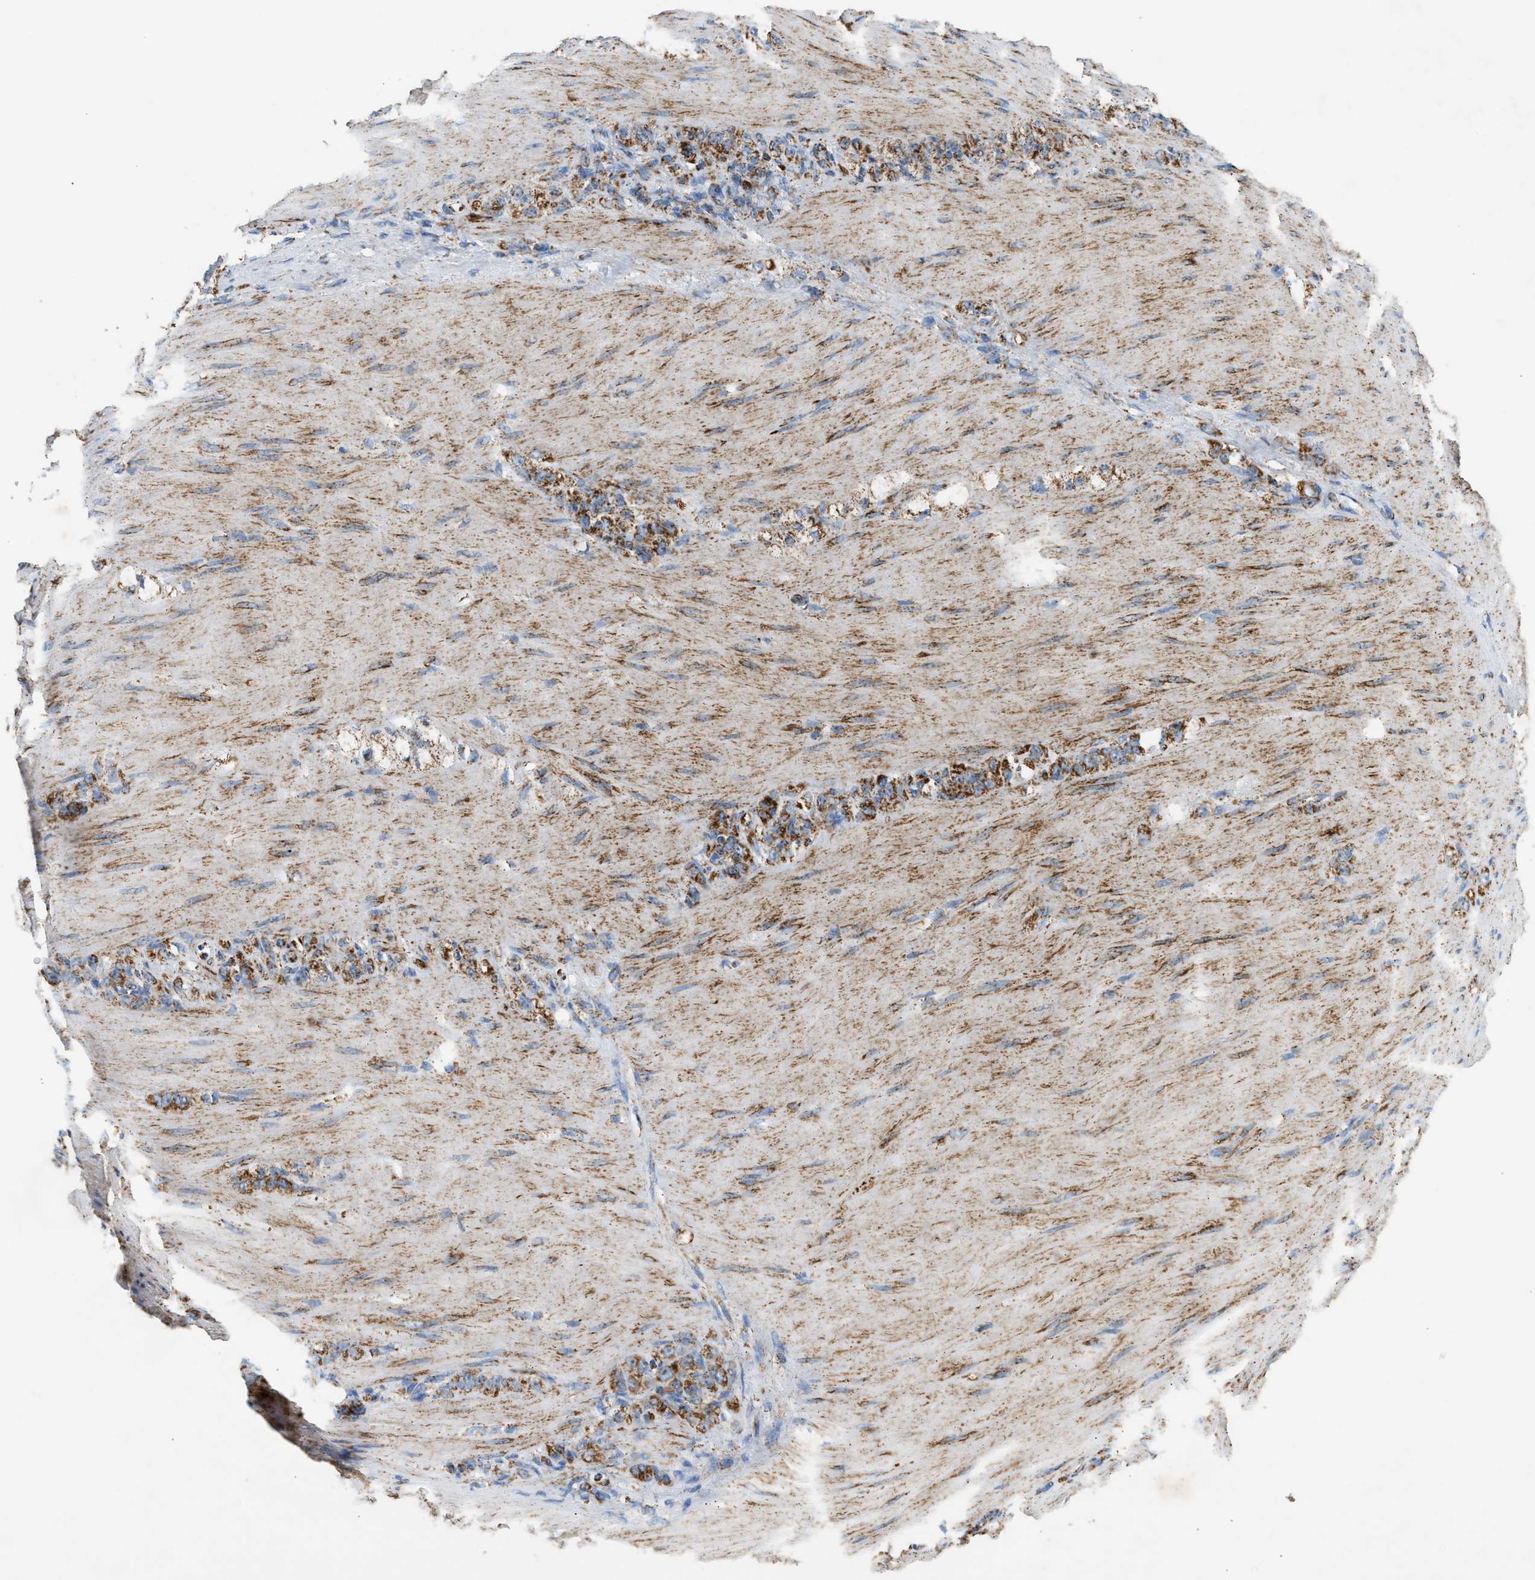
{"staining": {"intensity": "moderate", "quantity": ">75%", "location": "cytoplasmic/membranous"}, "tissue": "stomach cancer", "cell_type": "Tumor cells", "image_type": "cancer", "snomed": [{"axis": "morphology", "description": "Normal tissue, NOS"}, {"axis": "morphology", "description": "Adenocarcinoma, NOS"}, {"axis": "topography", "description": "Stomach"}], "caption": "A medium amount of moderate cytoplasmic/membranous staining is seen in about >75% of tumor cells in stomach cancer (adenocarcinoma) tissue.", "gene": "OGDH", "patient": {"sex": "male", "age": 82}}